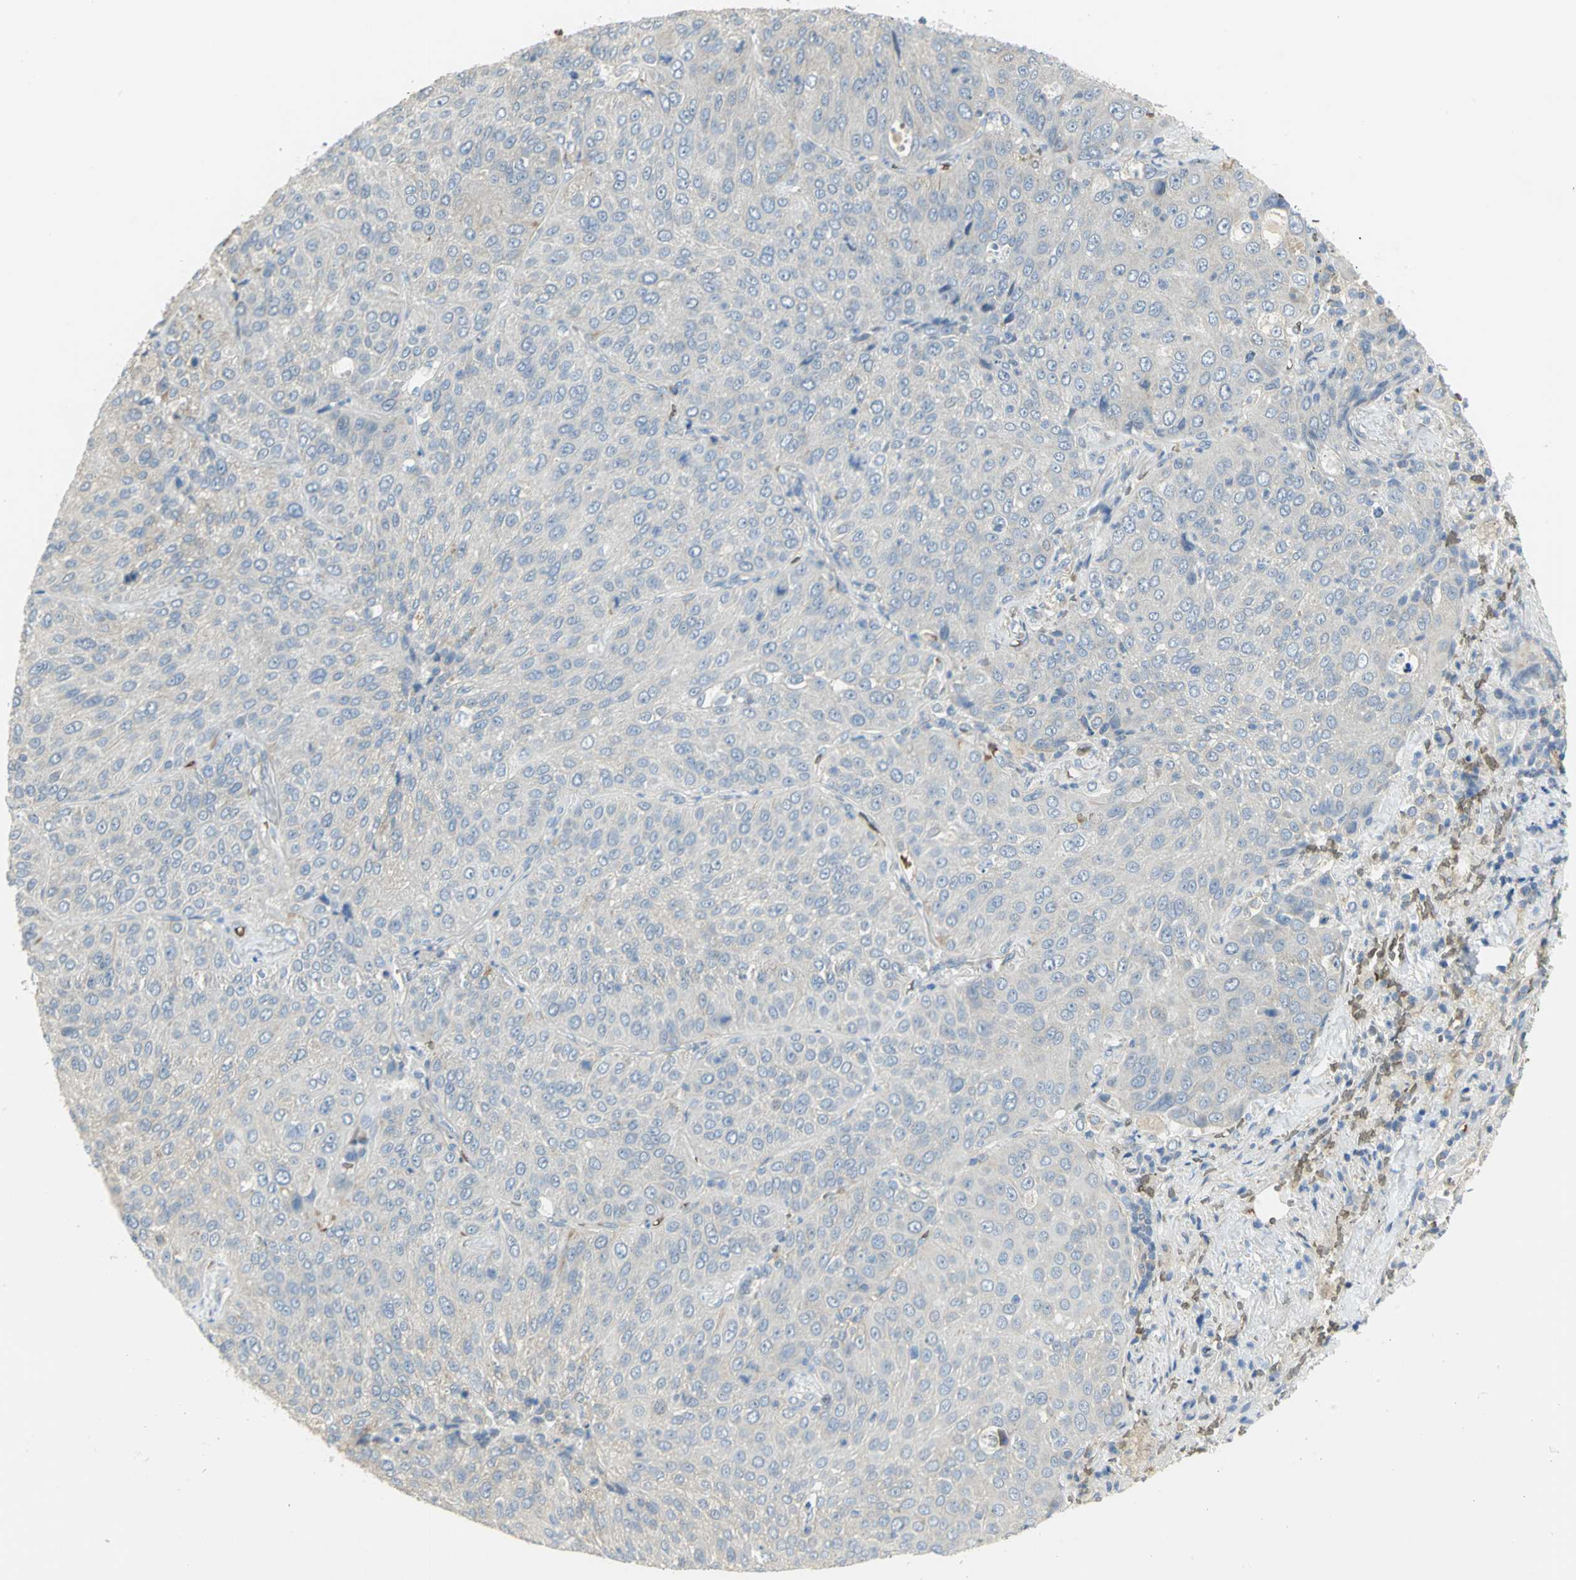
{"staining": {"intensity": "negative", "quantity": "none", "location": "none"}, "tissue": "lung cancer", "cell_type": "Tumor cells", "image_type": "cancer", "snomed": [{"axis": "morphology", "description": "Squamous cell carcinoma, NOS"}, {"axis": "topography", "description": "Lung"}], "caption": "The photomicrograph reveals no significant staining in tumor cells of lung cancer (squamous cell carcinoma). Nuclei are stained in blue.", "gene": "ANK1", "patient": {"sex": "male", "age": 54}}